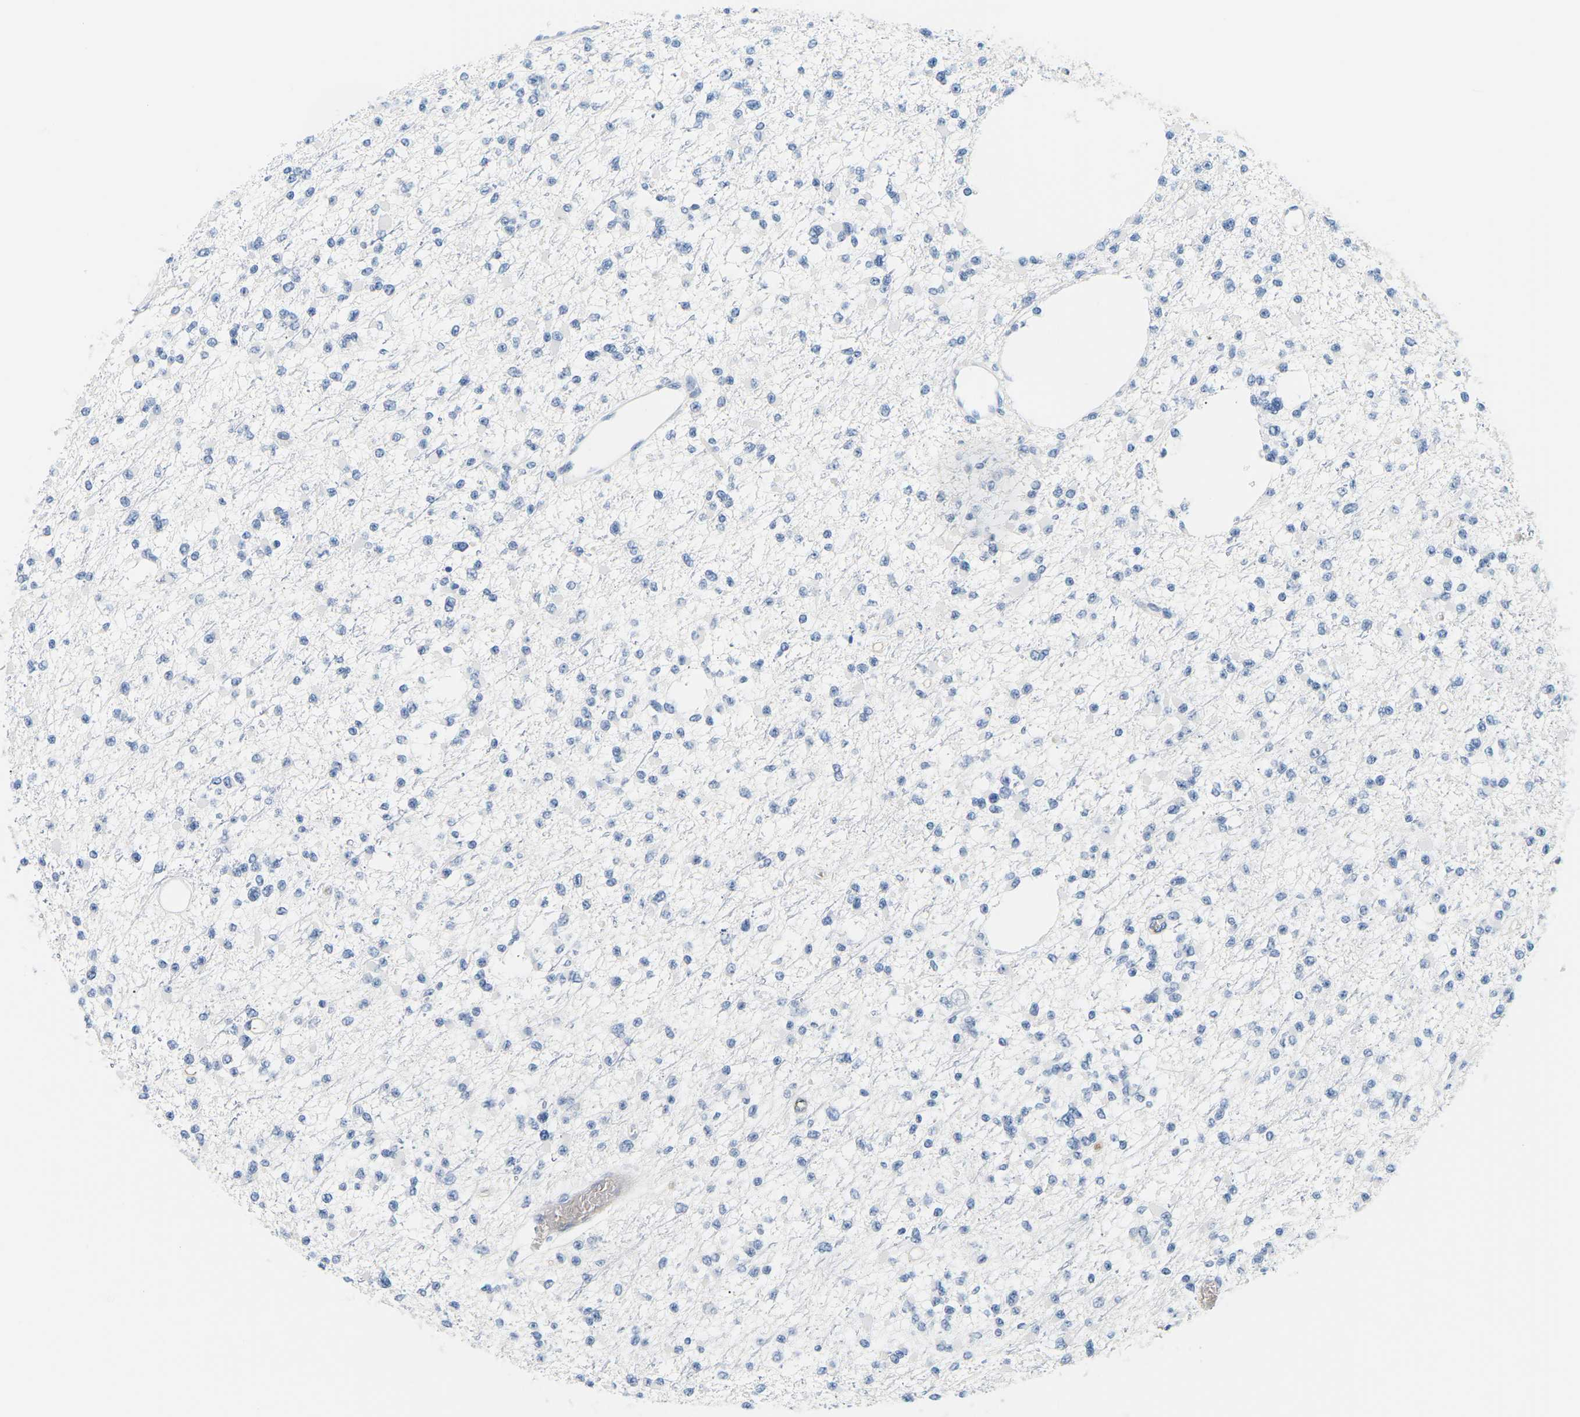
{"staining": {"intensity": "negative", "quantity": "none", "location": "none"}, "tissue": "glioma", "cell_type": "Tumor cells", "image_type": "cancer", "snomed": [{"axis": "morphology", "description": "Glioma, malignant, Low grade"}, {"axis": "topography", "description": "Brain"}], "caption": "Immunohistochemistry (IHC) image of neoplastic tissue: malignant glioma (low-grade) stained with DAB demonstrates no significant protein staining in tumor cells. The staining was performed using DAB (3,3'-diaminobenzidine) to visualize the protein expression in brown, while the nuclei were stained in blue with hematoxylin (Magnification: 20x).", "gene": "APOB", "patient": {"sex": "female", "age": 22}}